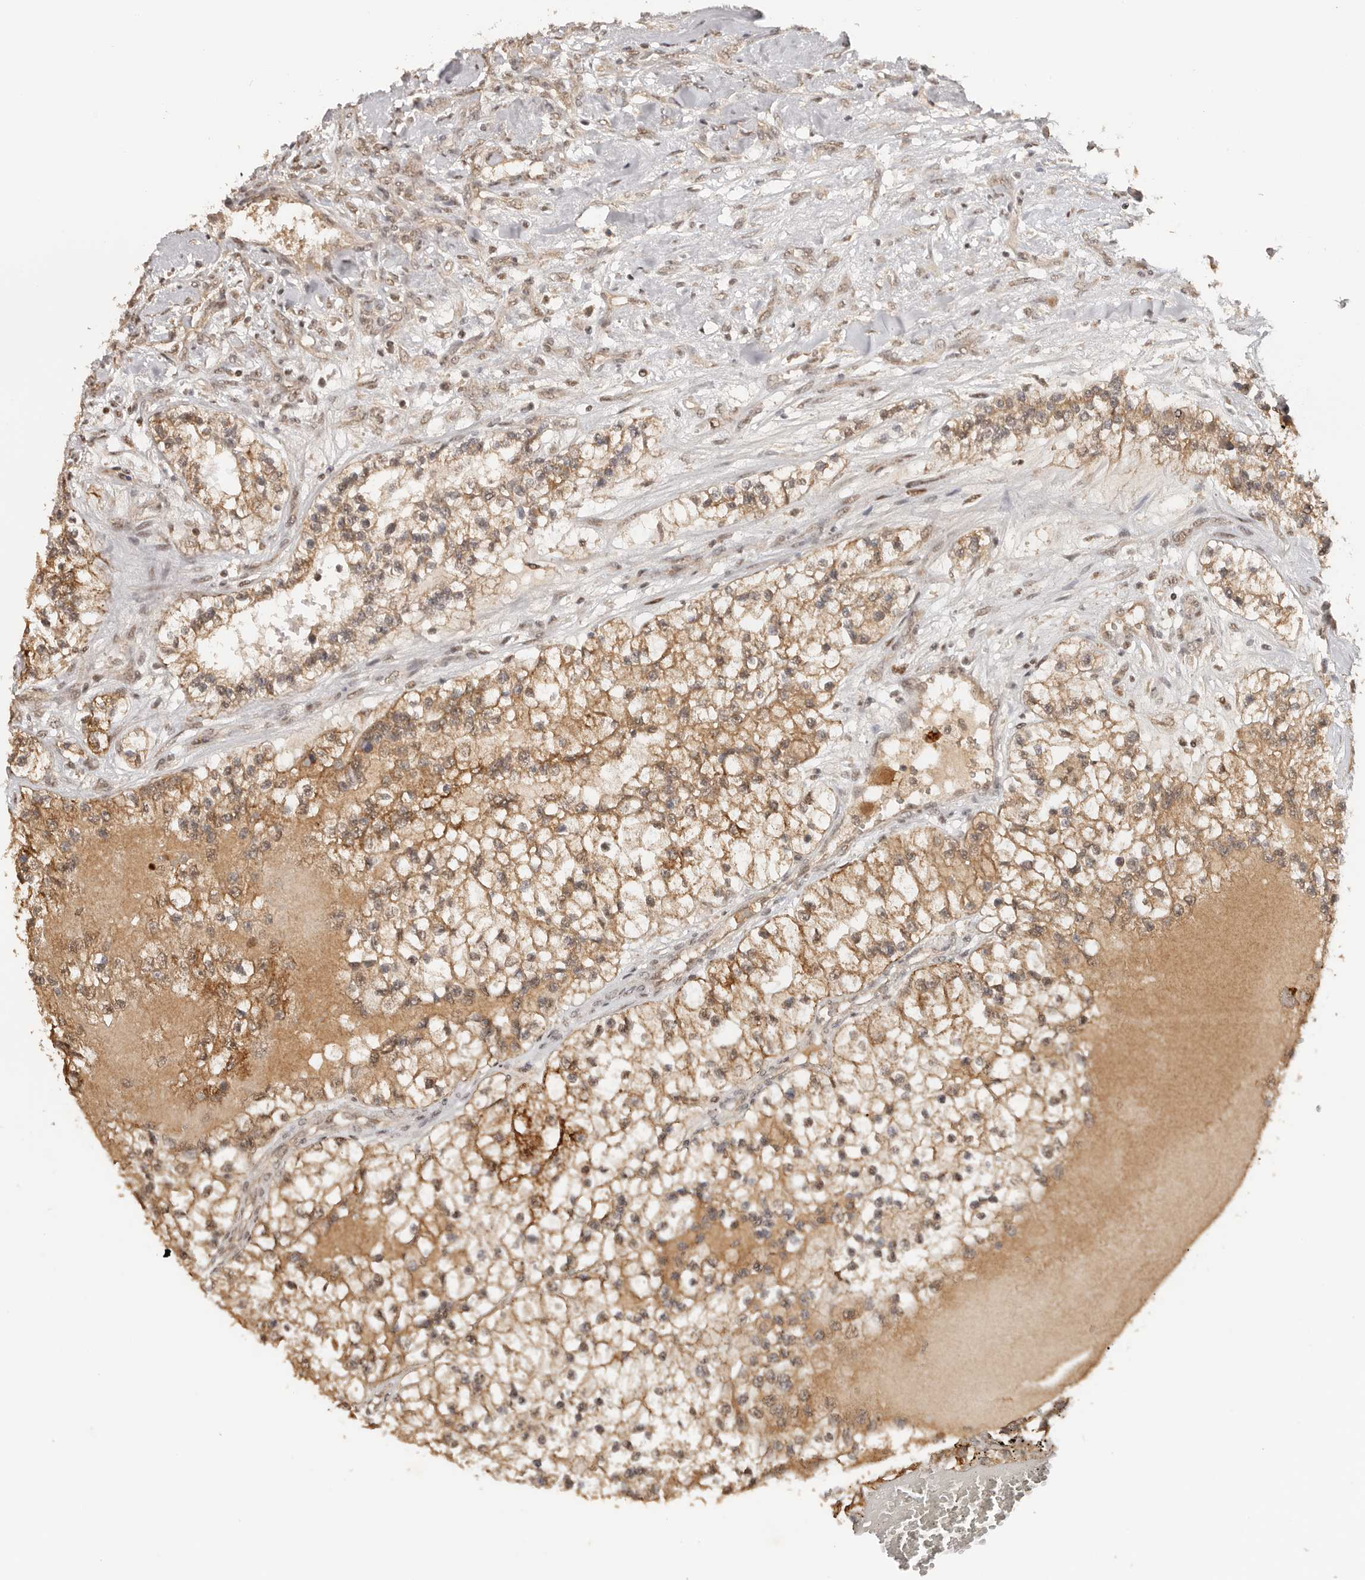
{"staining": {"intensity": "strong", "quantity": ">75%", "location": "cytoplasmic/membranous"}, "tissue": "renal cancer", "cell_type": "Tumor cells", "image_type": "cancer", "snomed": [{"axis": "morphology", "description": "Adenocarcinoma, NOS"}, {"axis": "topography", "description": "Kidney"}], "caption": "Protein analysis of renal cancer tissue demonstrates strong cytoplasmic/membranous positivity in approximately >75% of tumor cells. (DAB = brown stain, brightfield microscopy at high magnification).", "gene": "SEC14L1", "patient": {"sex": "female", "age": 57}}